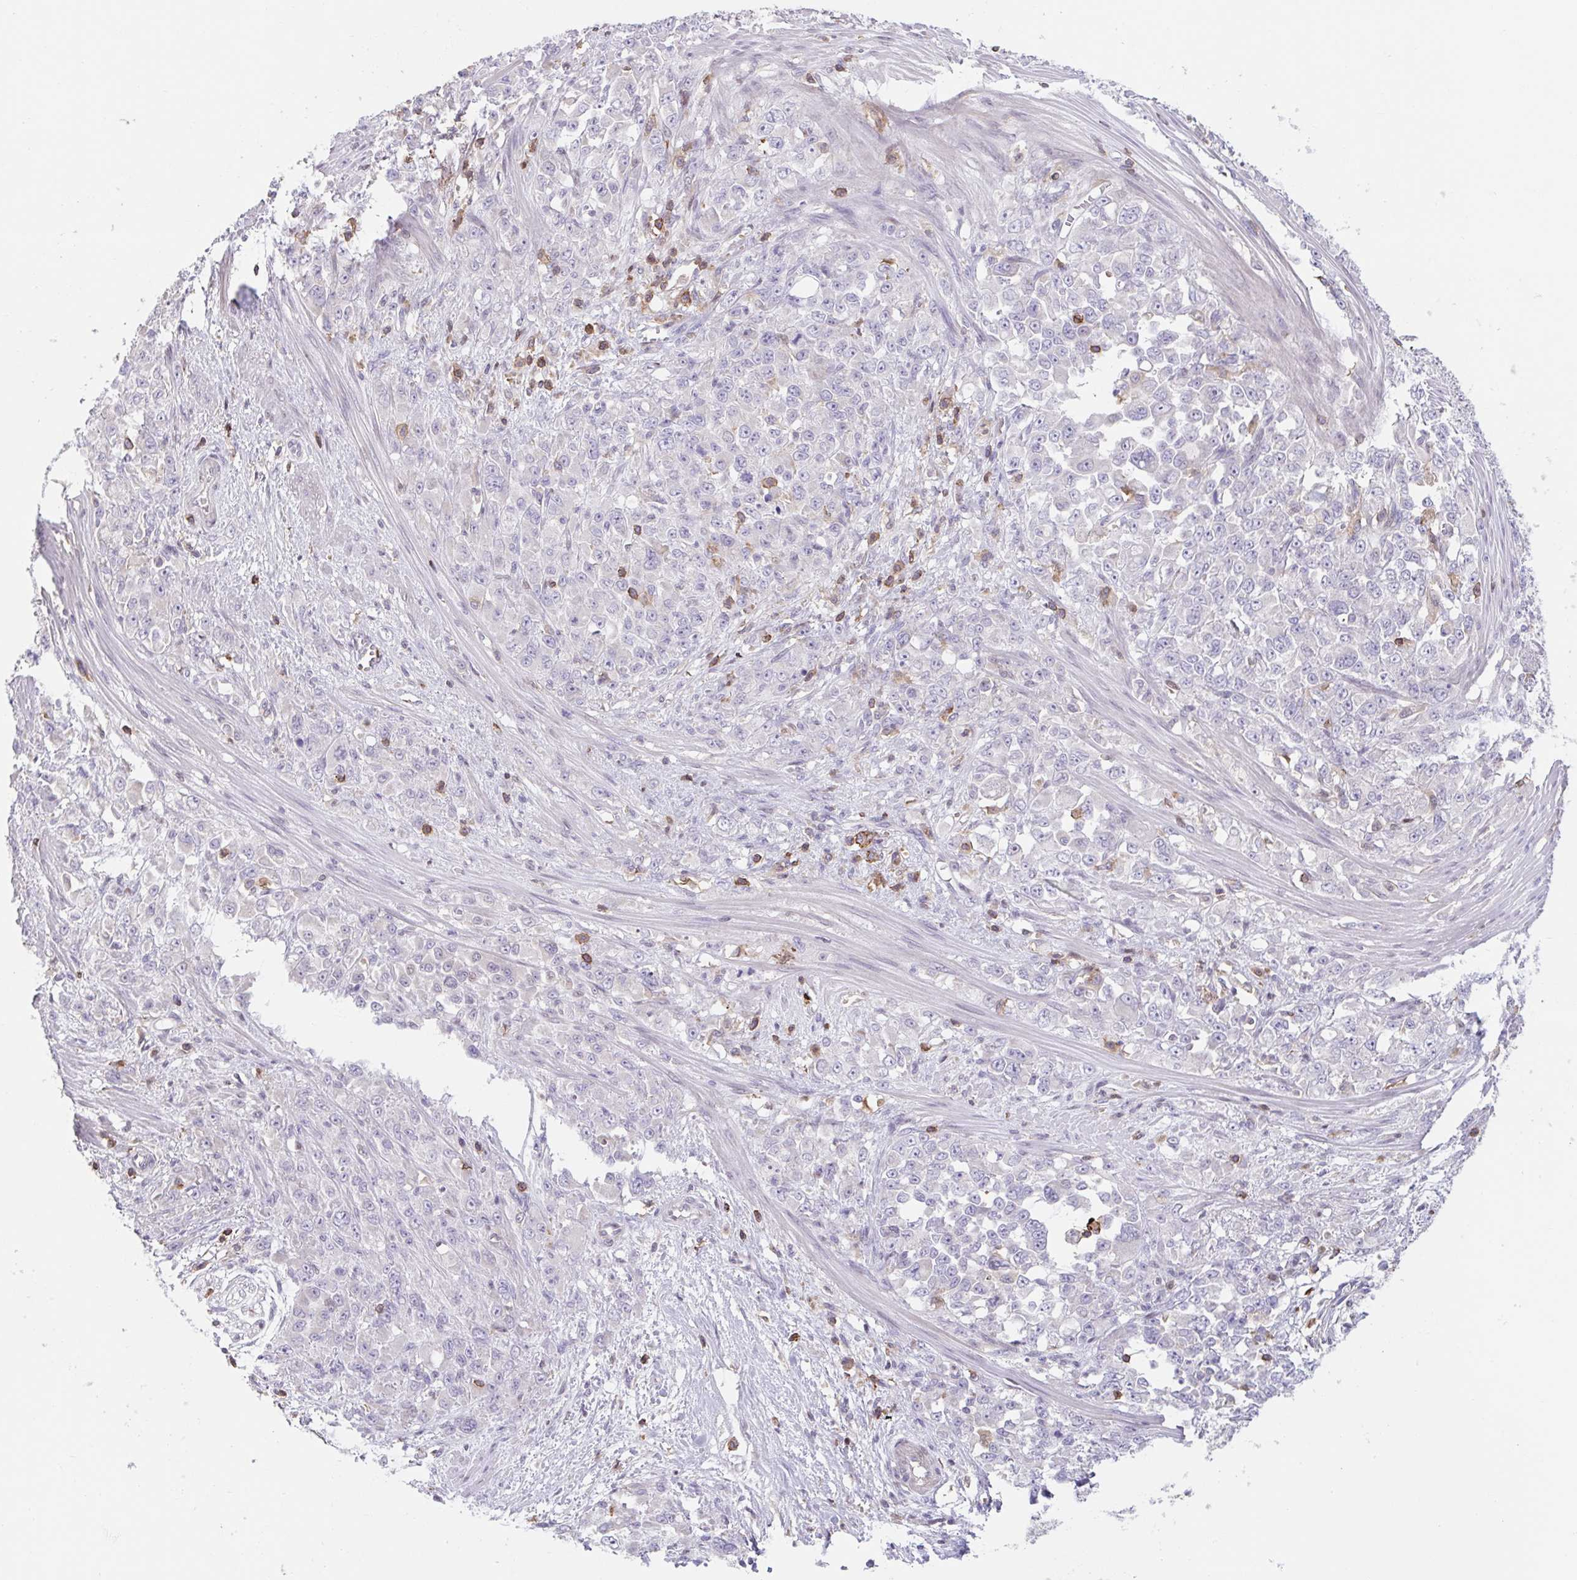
{"staining": {"intensity": "negative", "quantity": "none", "location": "none"}, "tissue": "stomach cancer", "cell_type": "Tumor cells", "image_type": "cancer", "snomed": [{"axis": "morphology", "description": "Adenocarcinoma, NOS"}, {"axis": "topography", "description": "Stomach"}], "caption": "Stomach adenocarcinoma was stained to show a protein in brown. There is no significant expression in tumor cells. Nuclei are stained in blue.", "gene": "TPRG1", "patient": {"sex": "female", "age": 76}}